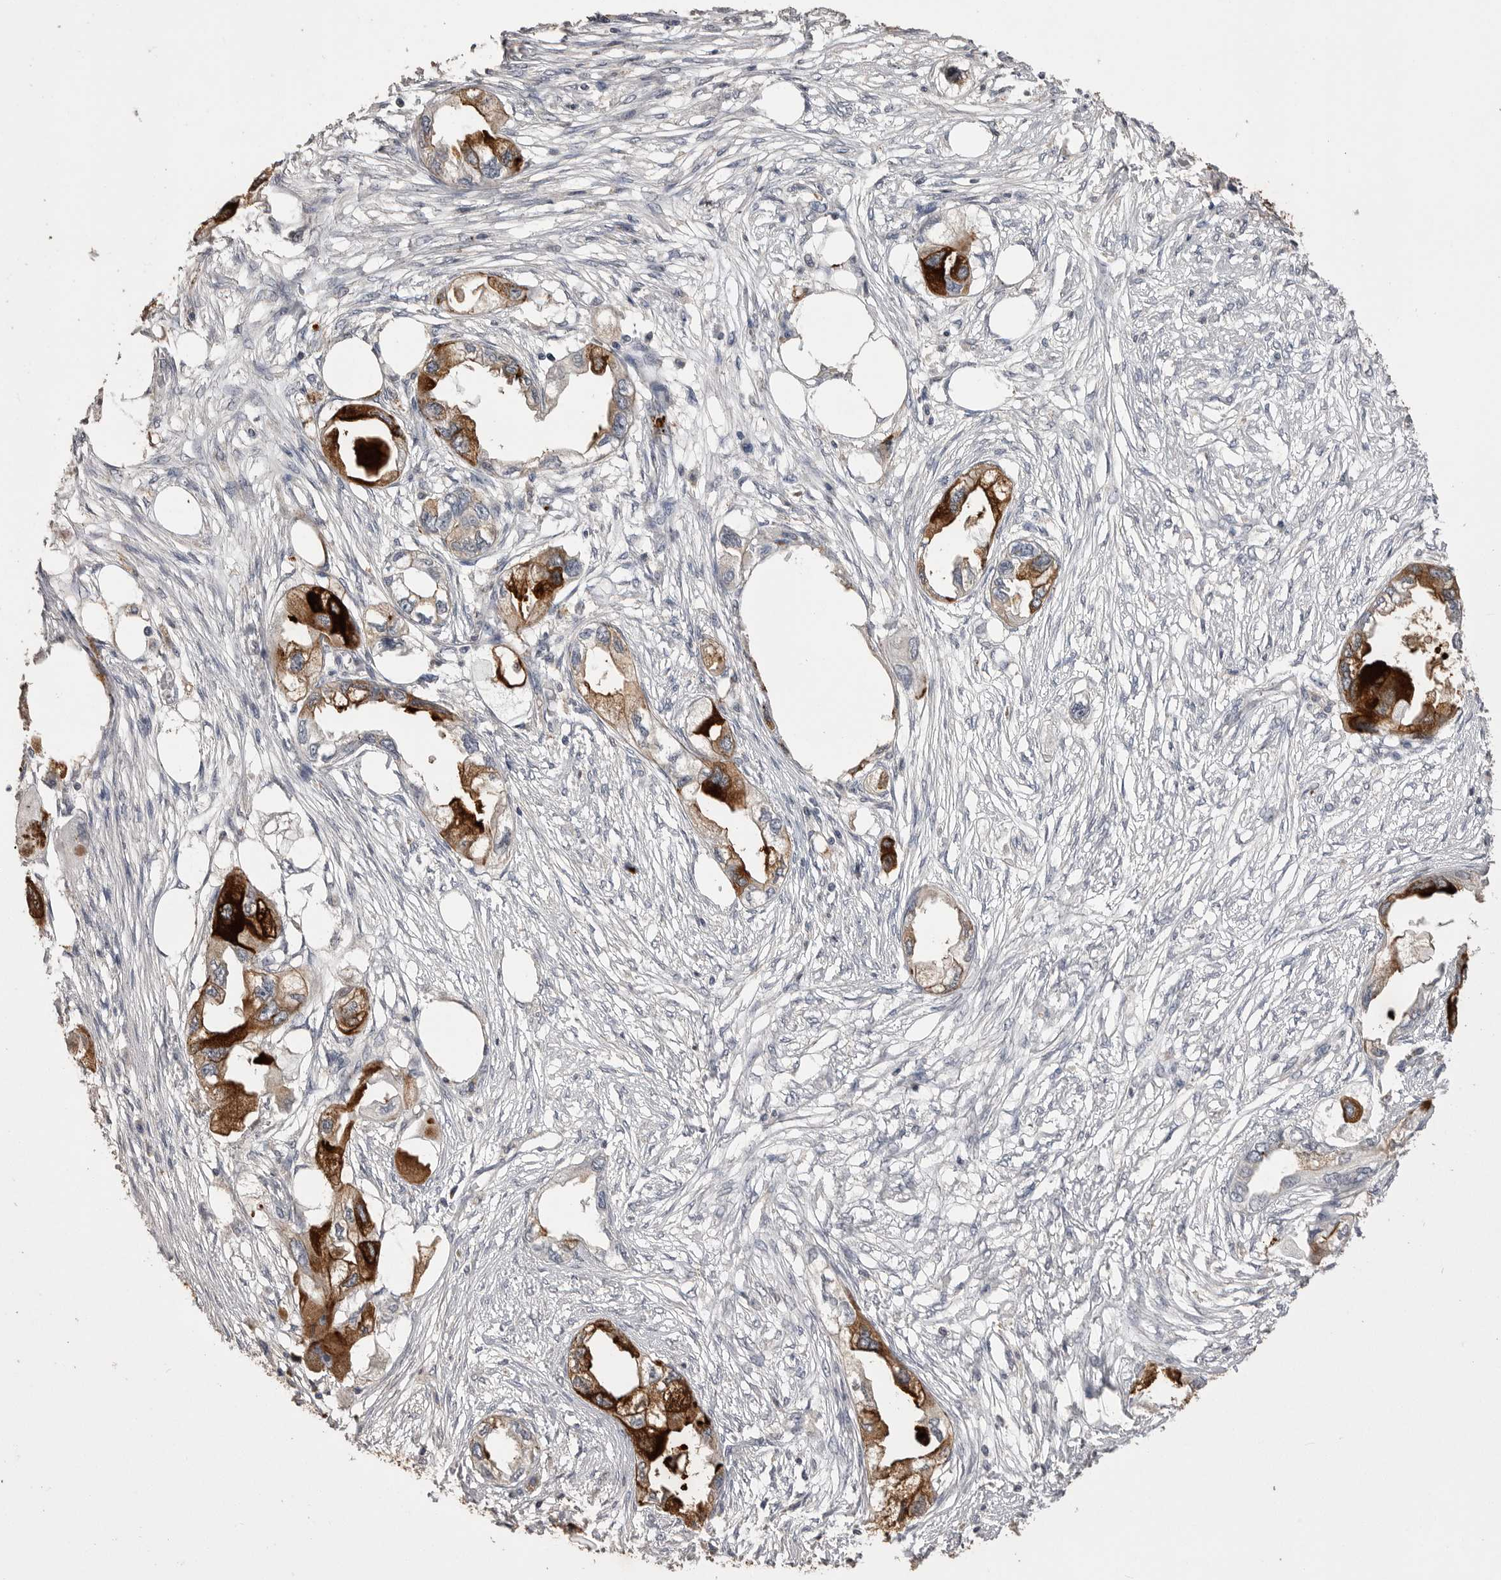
{"staining": {"intensity": "strong", "quantity": "25%-75%", "location": "cytoplasmic/membranous"}, "tissue": "endometrial cancer", "cell_type": "Tumor cells", "image_type": "cancer", "snomed": [{"axis": "morphology", "description": "Adenocarcinoma, NOS"}, {"axis": "morphology", "description": "Adenocarcinoma, metastatic, NOS"}, {"axis": "topography", "description": "Adipose tissue"}, {"axis": "topography", "description": "Endometrium"}], "caption": "This micrograph exhibits immunohistochemistry (IHC) staining of human endometrial cancer, with high strong cytoplasmic/membranous staining in about 25%-75% of tumor cells.", "gene": "MMP7", "patient": {"sex": "female", "age": 67}}